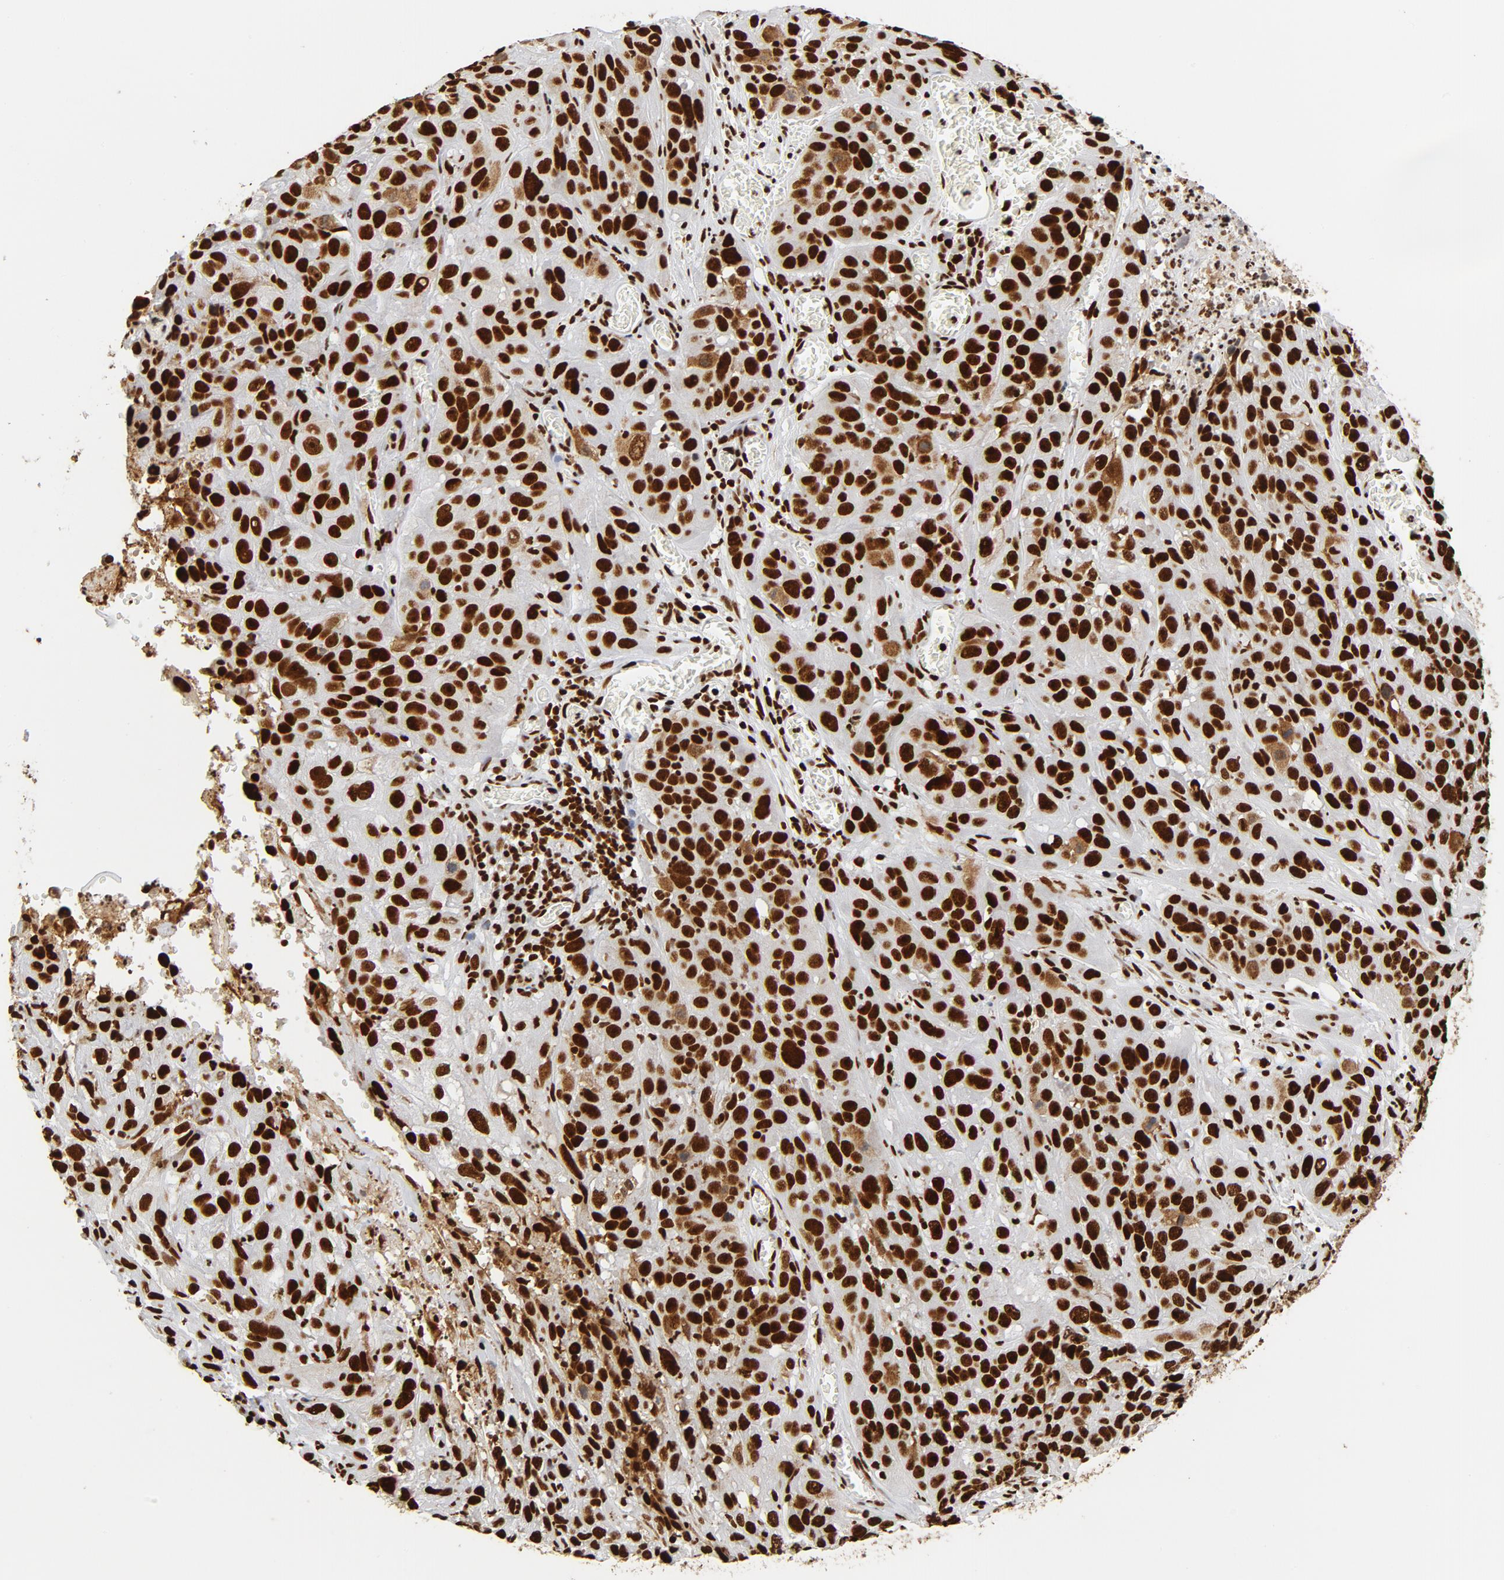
{"staining": {"intensity": "strong", "quantity": ">75%", "location": "nuclear"}, "tissue": "cervical cancer", "cell_type": "Tumor cells", "image_type": "cancer", "snomed": [{"axis": "morphology", "description": "Squamous cell carcinoma, NOS"}, {"axis": "topography", "description": "Cervix"}], "caption": "A brown stain highlights strong nuclear staining of a protein in human cervical squamous cell carcinoma tumor cells.", "gene": "XRCC6", "patient": {"sex": "female", "age": 32}}